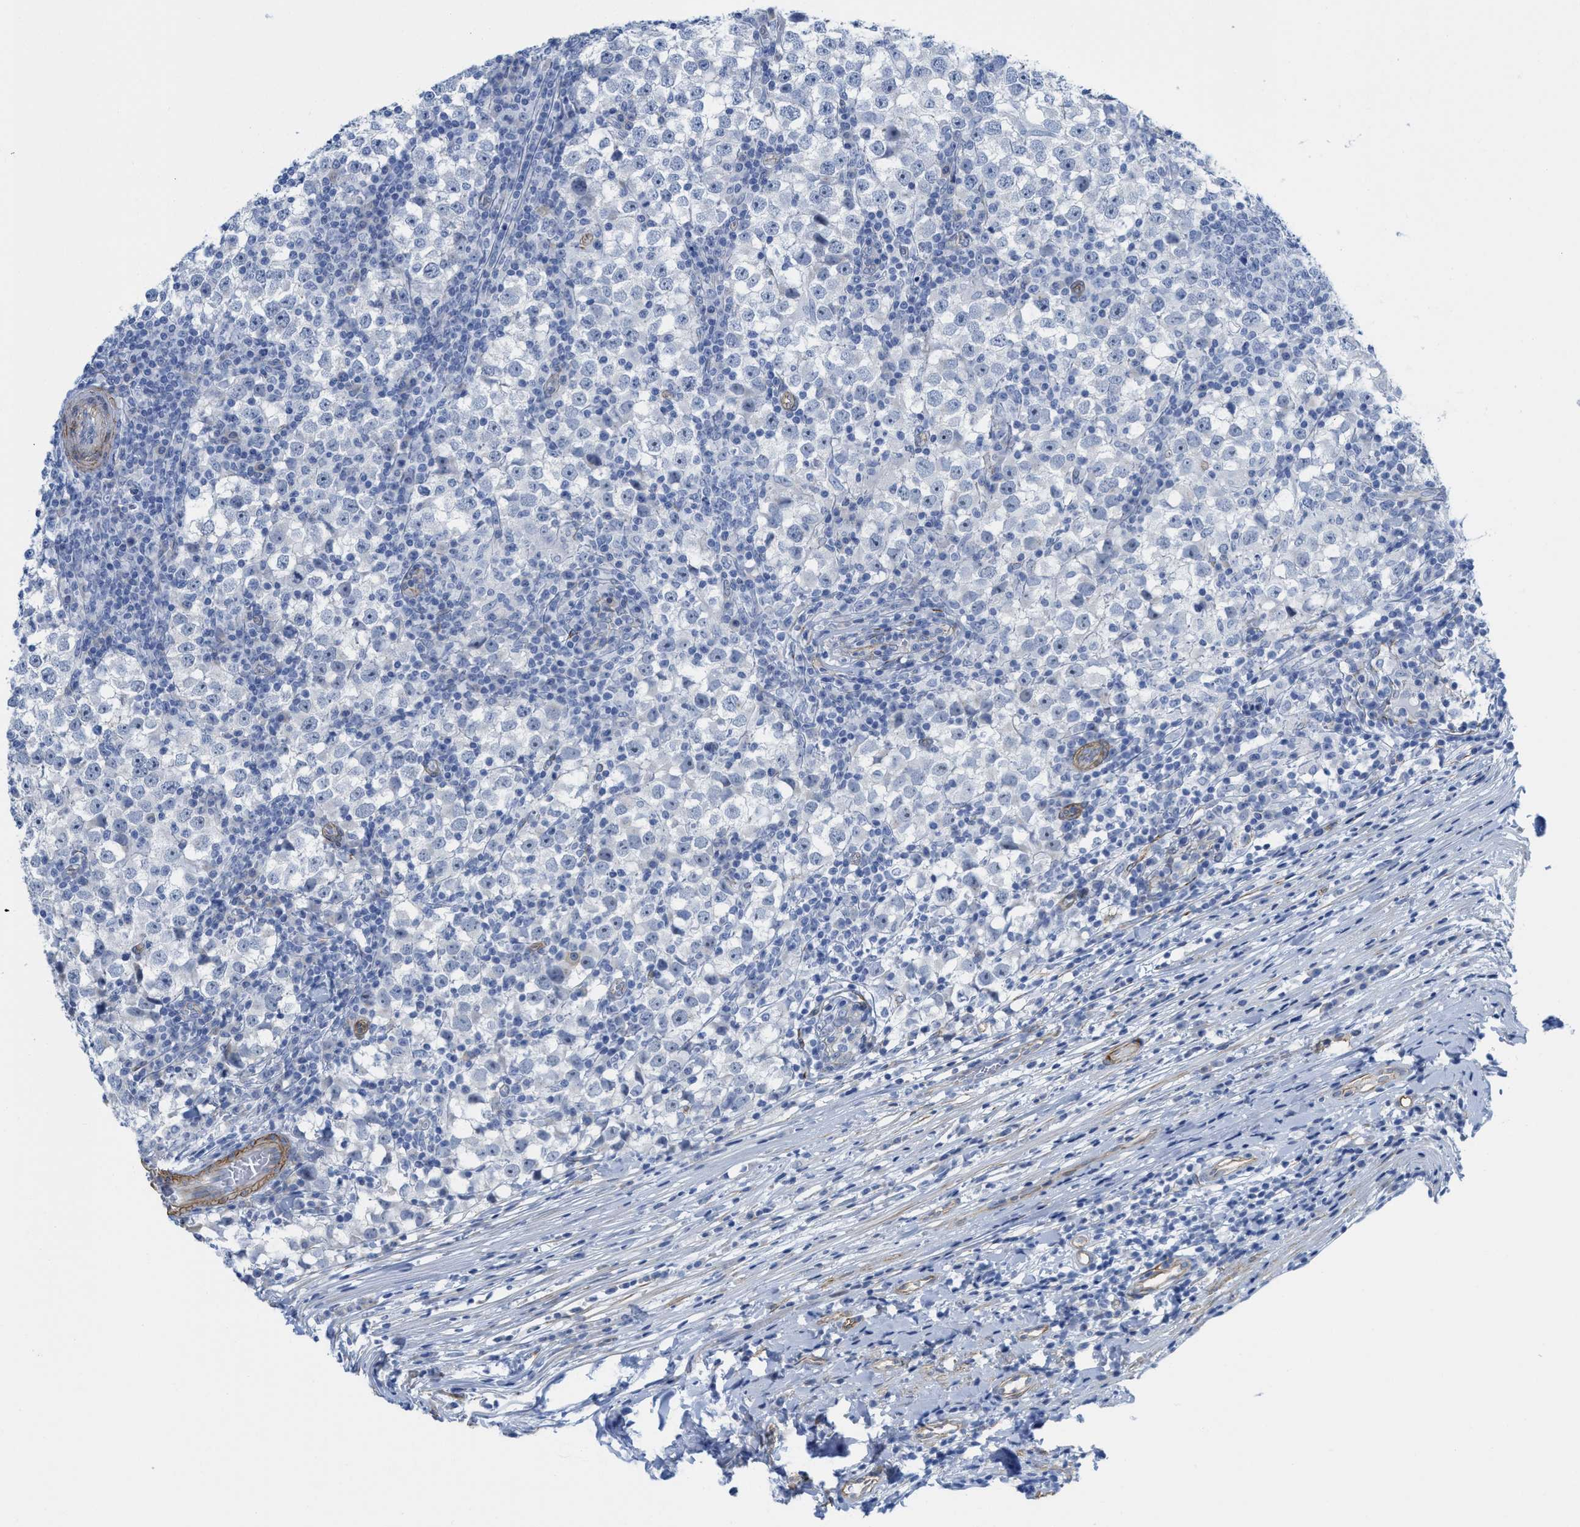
{"staining": {"intensity": "negative", "quantity": "none", "location": "none"}, "tissue": "testis cancer", "cell_type": "Tumor cells", "image_type": "cancer", "snomed": [{"axis": "morphology", "description": "Seminoma, NOS"}, {"axis": "topography", "description": "Testis"}], "caption": "Protein analysis of testis cancer demonstrates no significant staining in tumor cells.", "gene": "TUB", "patient": {"sex": "male", "age": 65}}